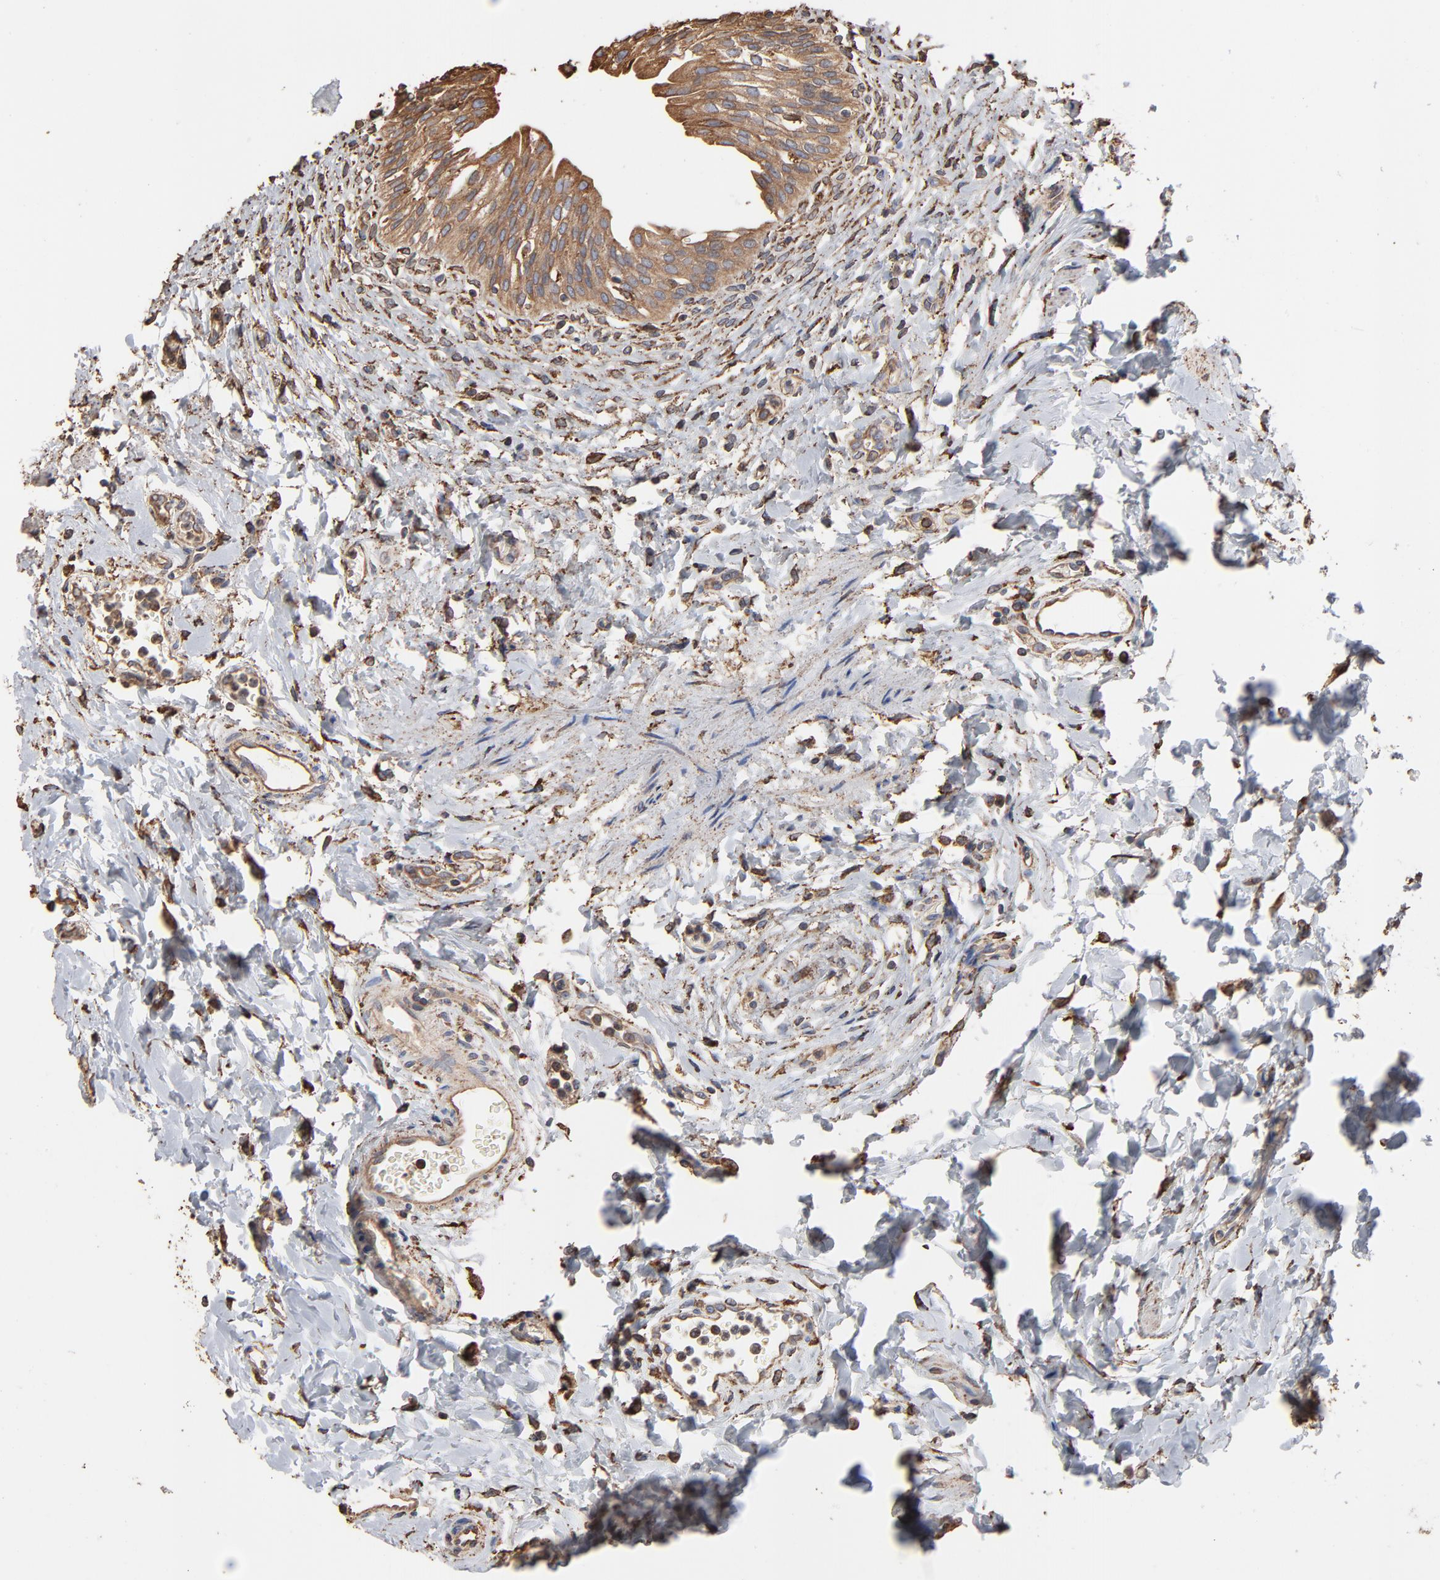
{"staining": {"intensity": "weak", "quantity": "25%-75%", "location": "cytoplasmic/membranous"}, "tissue": "urinary bladder", "cell_type": "Urothelial cells", "image_type": "normal", "snomed": [{"axis": "morphology", "description": "Normal tissue, NOS"}, {"axis": "topography", "description": "Urinary bladder"}], "caption": "Weak cytoplasmic/membranous protein expression is seen in about 25%-75% of urothelial cells in urinary bladder.", "gene": "PDIA3", "patient": {"sex": "female", "age": 80}}